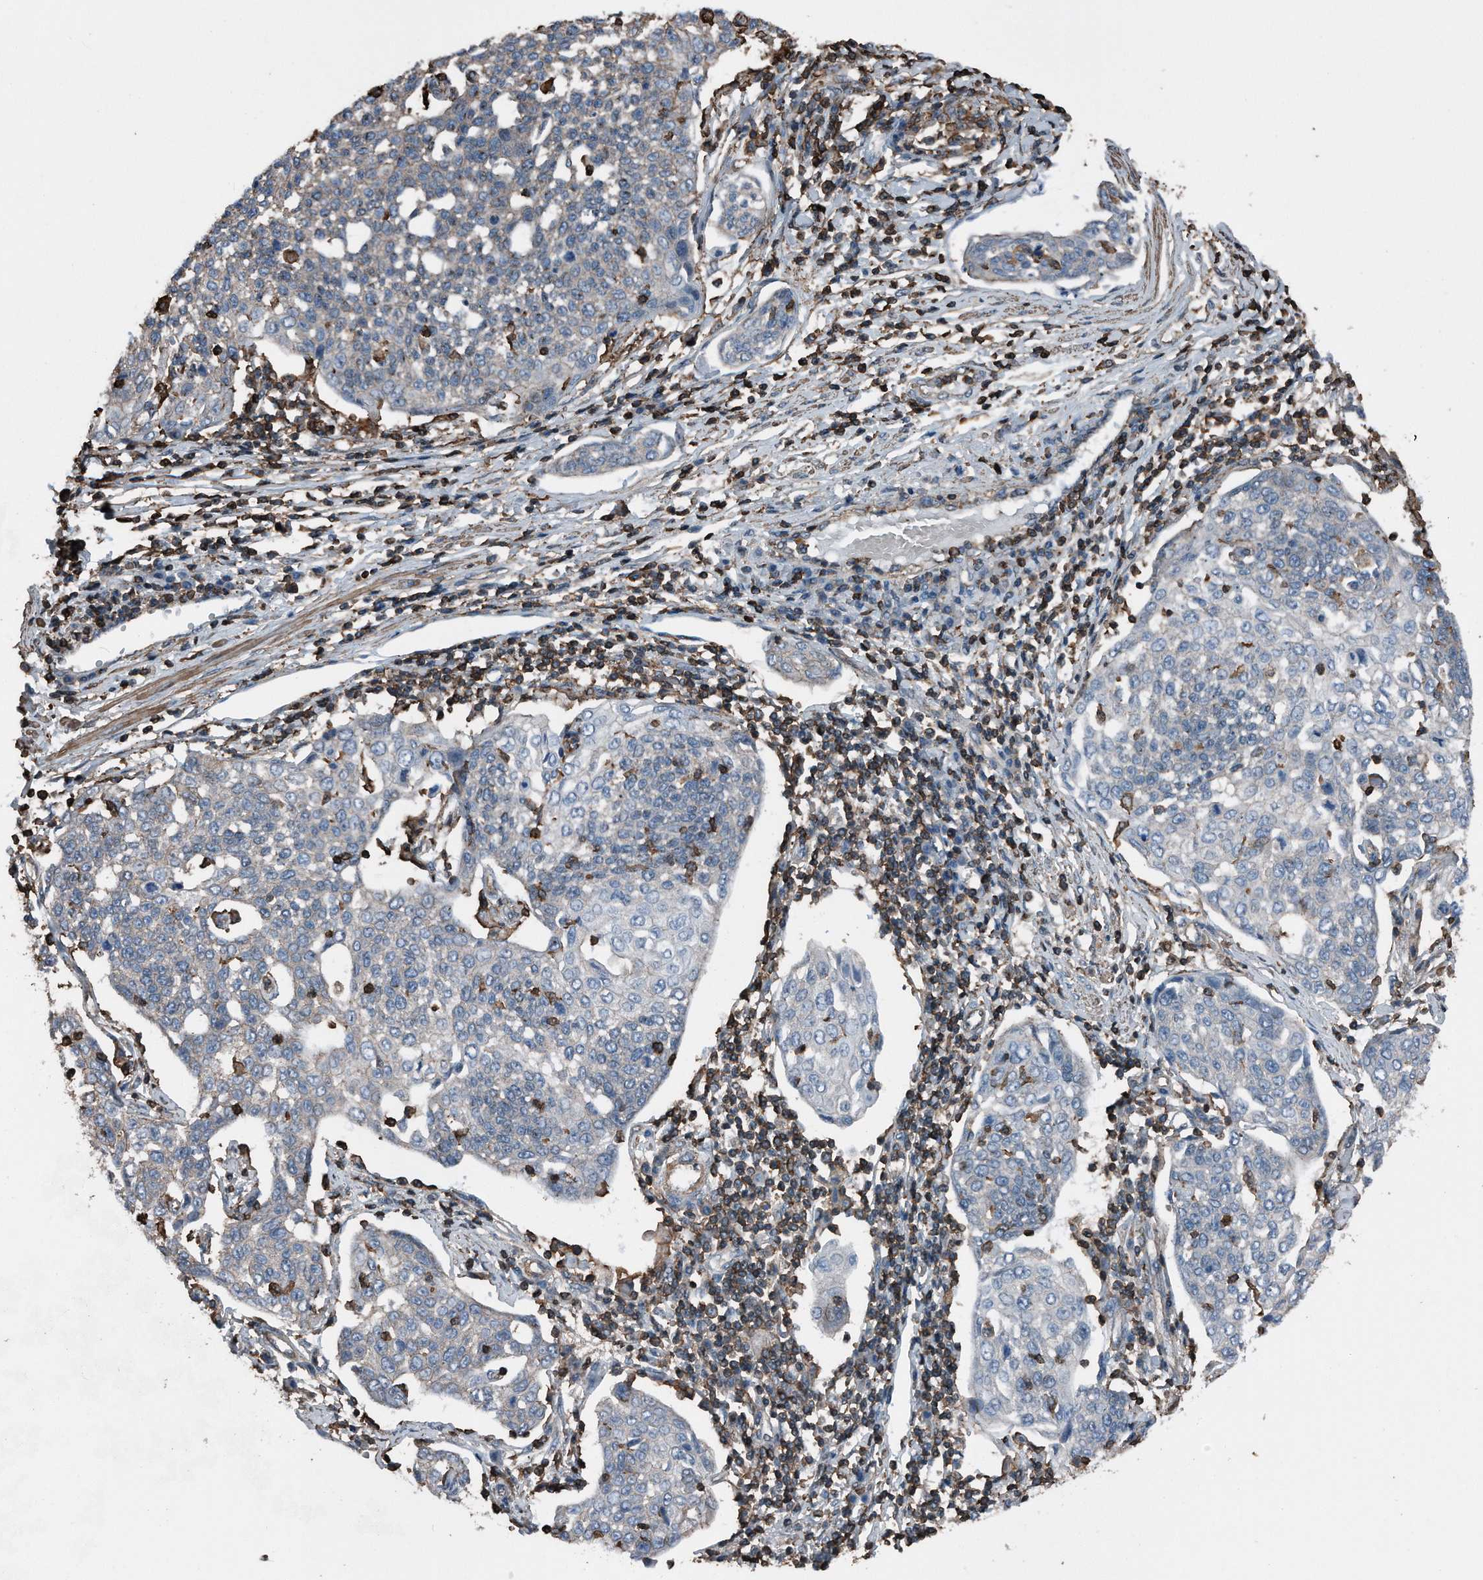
{"staining": {"intensity": "negative", "quantity": "none", "location": "none"}, "tissue": "cervical cancer", "cell_type": "Tumor cells", "image_type": "cancer", "snomed": [{"axis": "morphology", "description": "Squamous cell carcinoma, NOS"}, {"axis": "topography", "description": "Cervix"}], "caption": "A high-resolution histopathology image shows IHC staining of cervical squamous cell carcinoma, which exhibits no significant expression in tumor cells.", "gene": "RSPO3", "patient": {"sex": "female", "age": 34}}